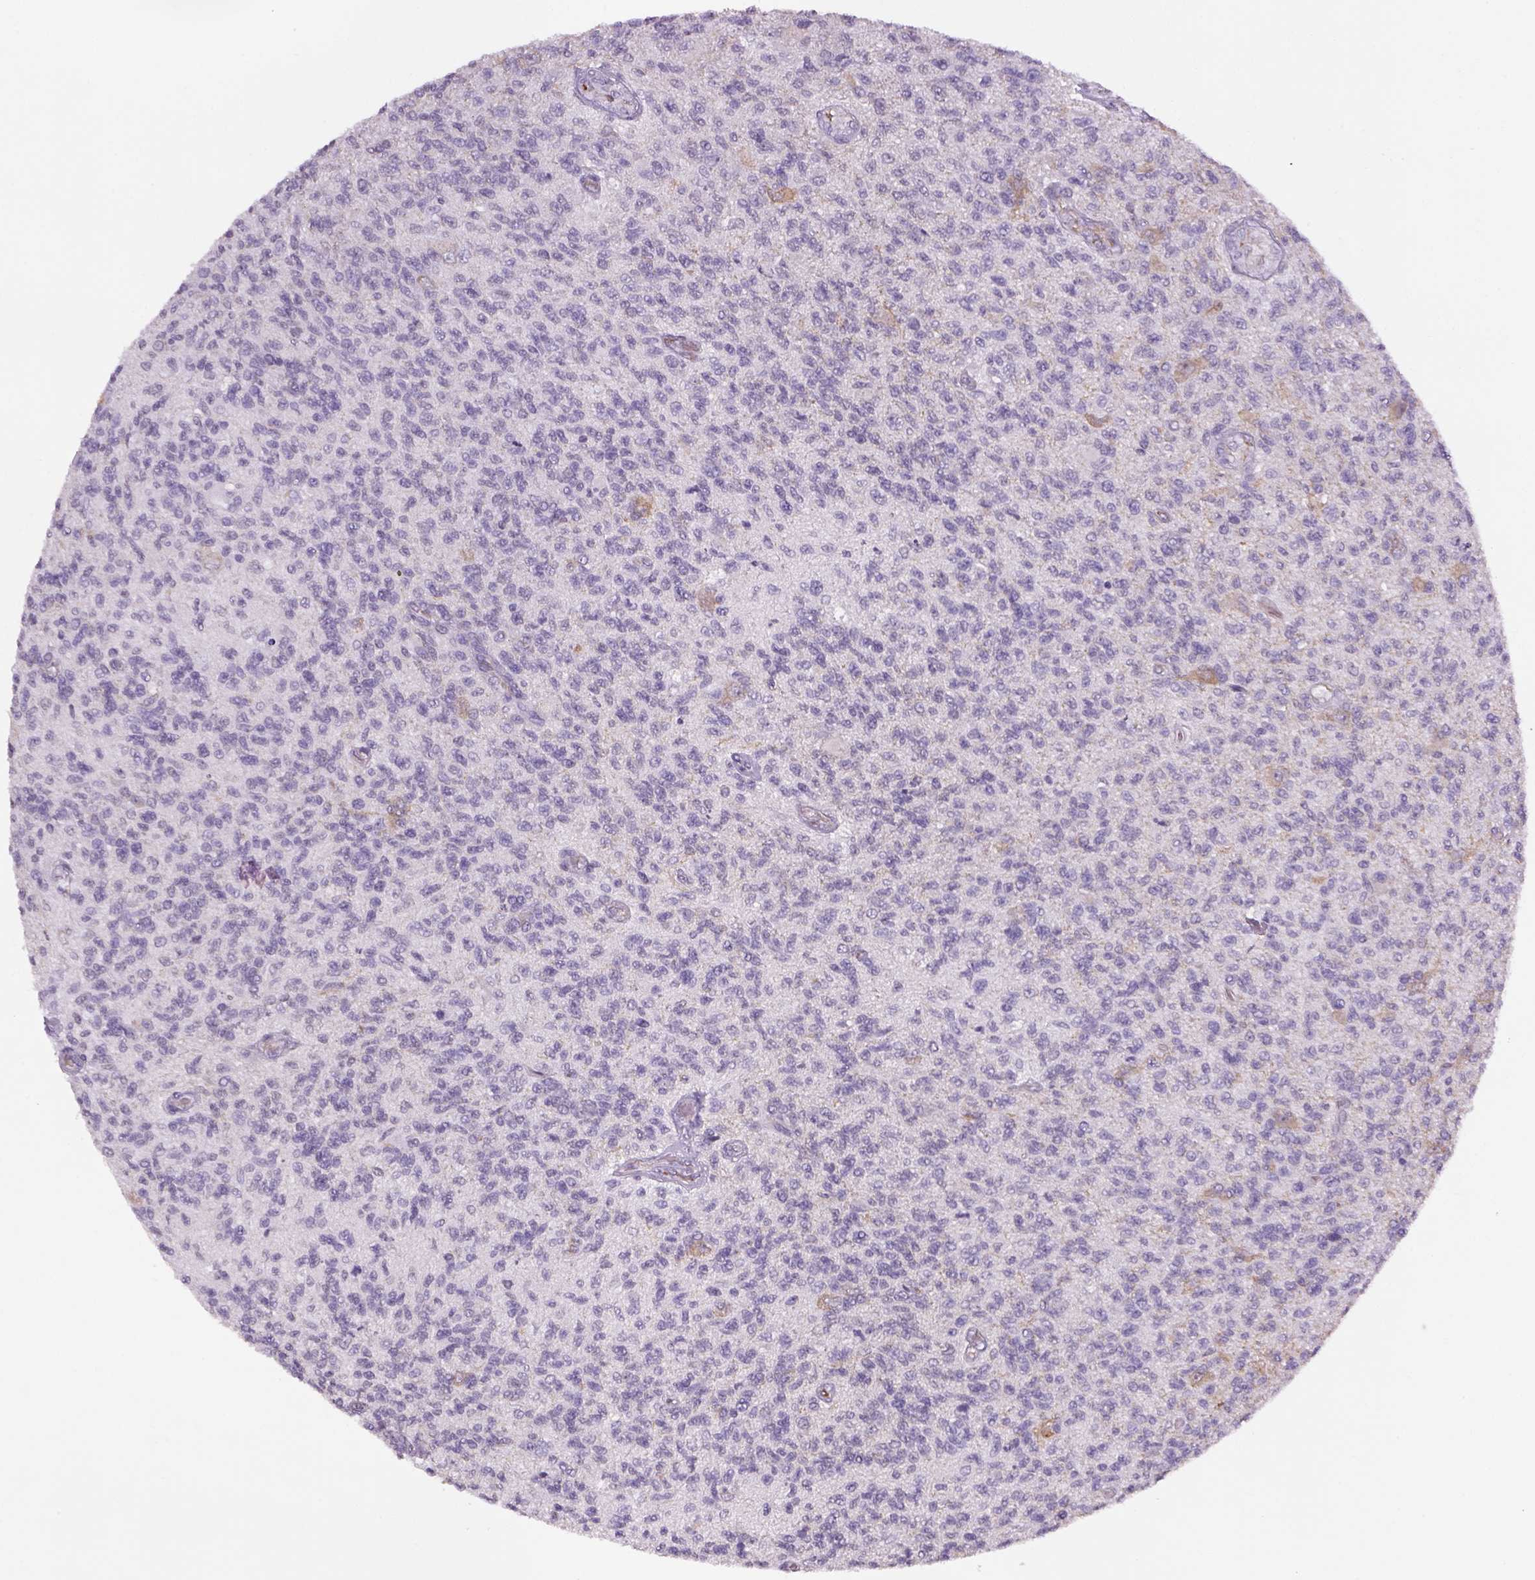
{"staining": {"intensity": "negative", "quantity": "none", "location": "none"}, "tissue": "glioma", "cell_type": "Tumor cells", "image_type": "cancer", "snomed": [{"axis": "morphology", "description": "Glioma, malignant, High grade"}, {"axis": "topography", "description": "Brain"}], "caption": "Immunohistochemical staining of glioma displays no significant expression in tumor cells. (DAB immunohistochemistry, high magnification).", "gene": "PRRT1", "patient": {"sex": "male", "age": 56}}